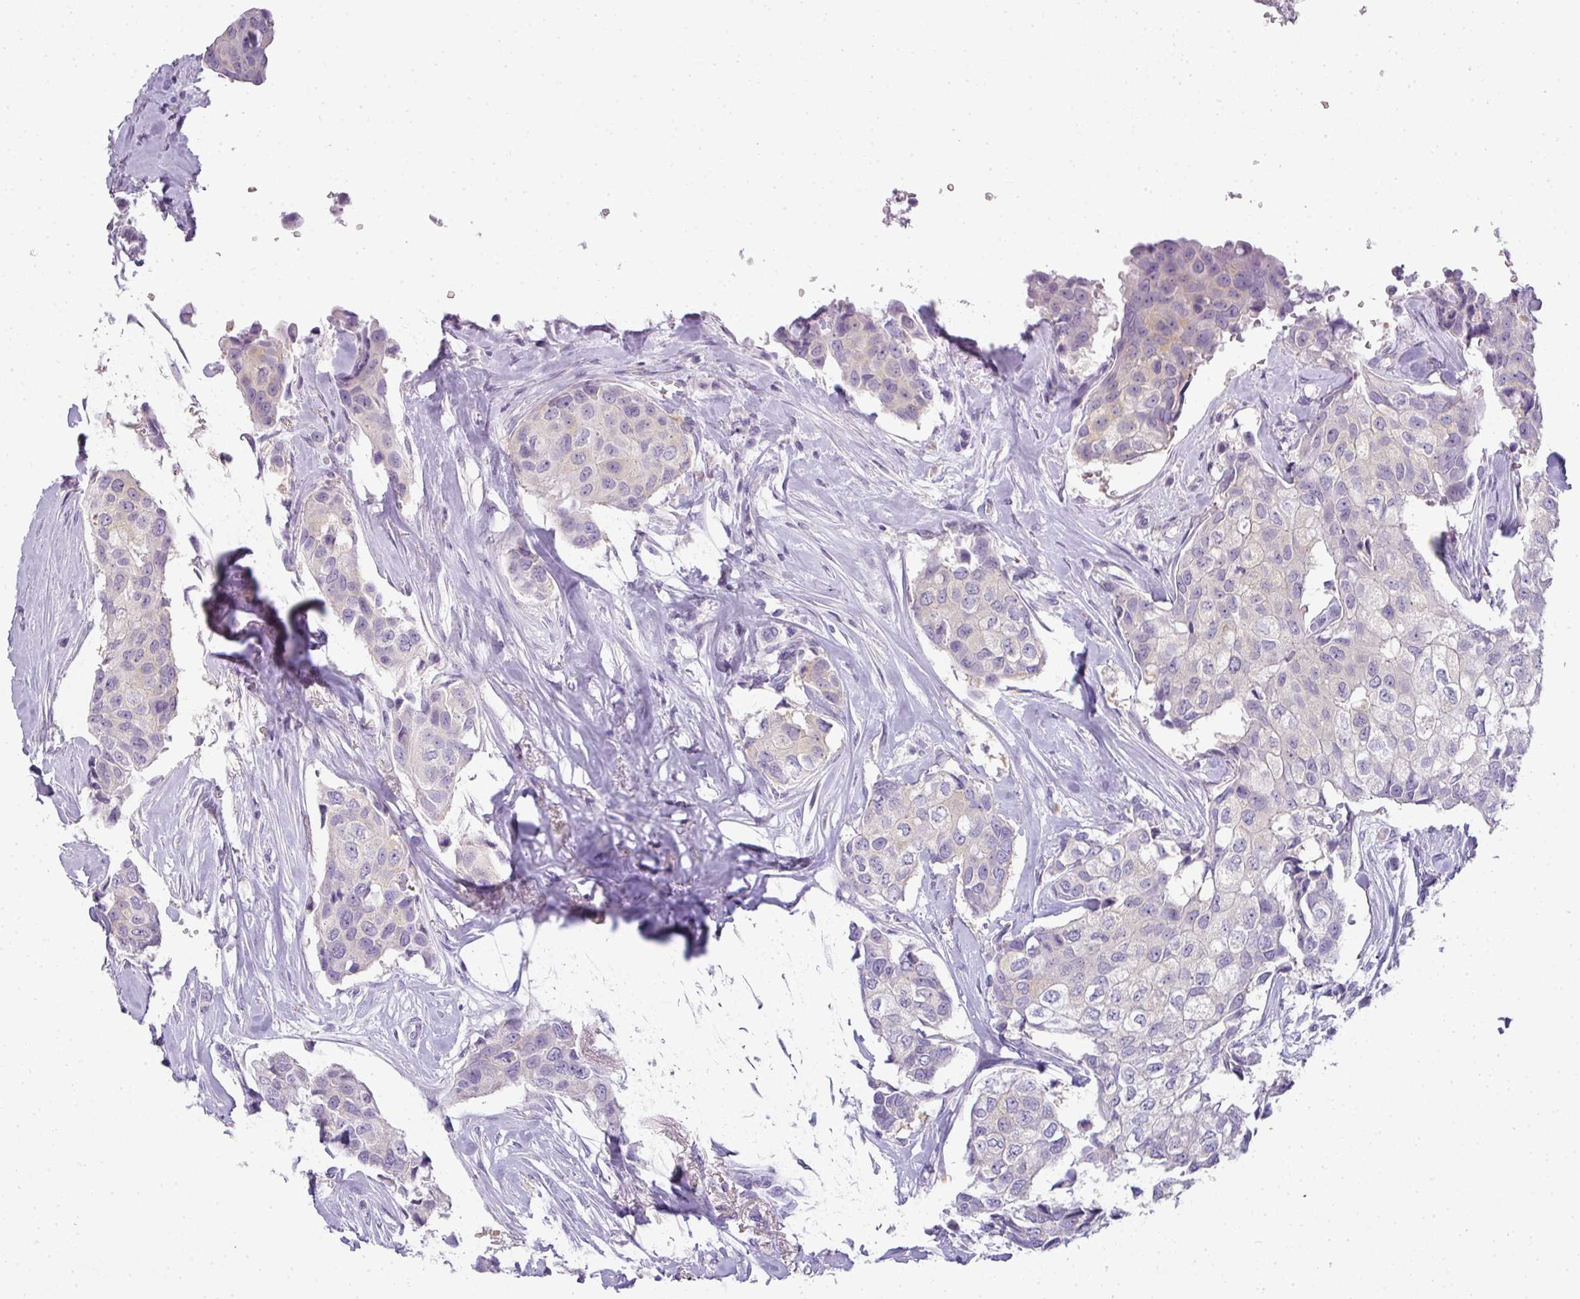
{"staining": {"intensity": "negative", "quantity": "none", "location": "none"}, "tissue": "breast cancer", "cell_type": "Tumor cells", "image_type": "cancer", "snomed": [{"axis": "morphology", "description": "Duct carcinoma"}, {"axis": "topography", "description": "Breast"}], "caption": "This is an IHC image of human breast cancer (infiltrating ductal carcinoma). There is no positivity in tumor cells.", "gene": "RBMY1F", "patient": {"sex": "female", "age": 80}}